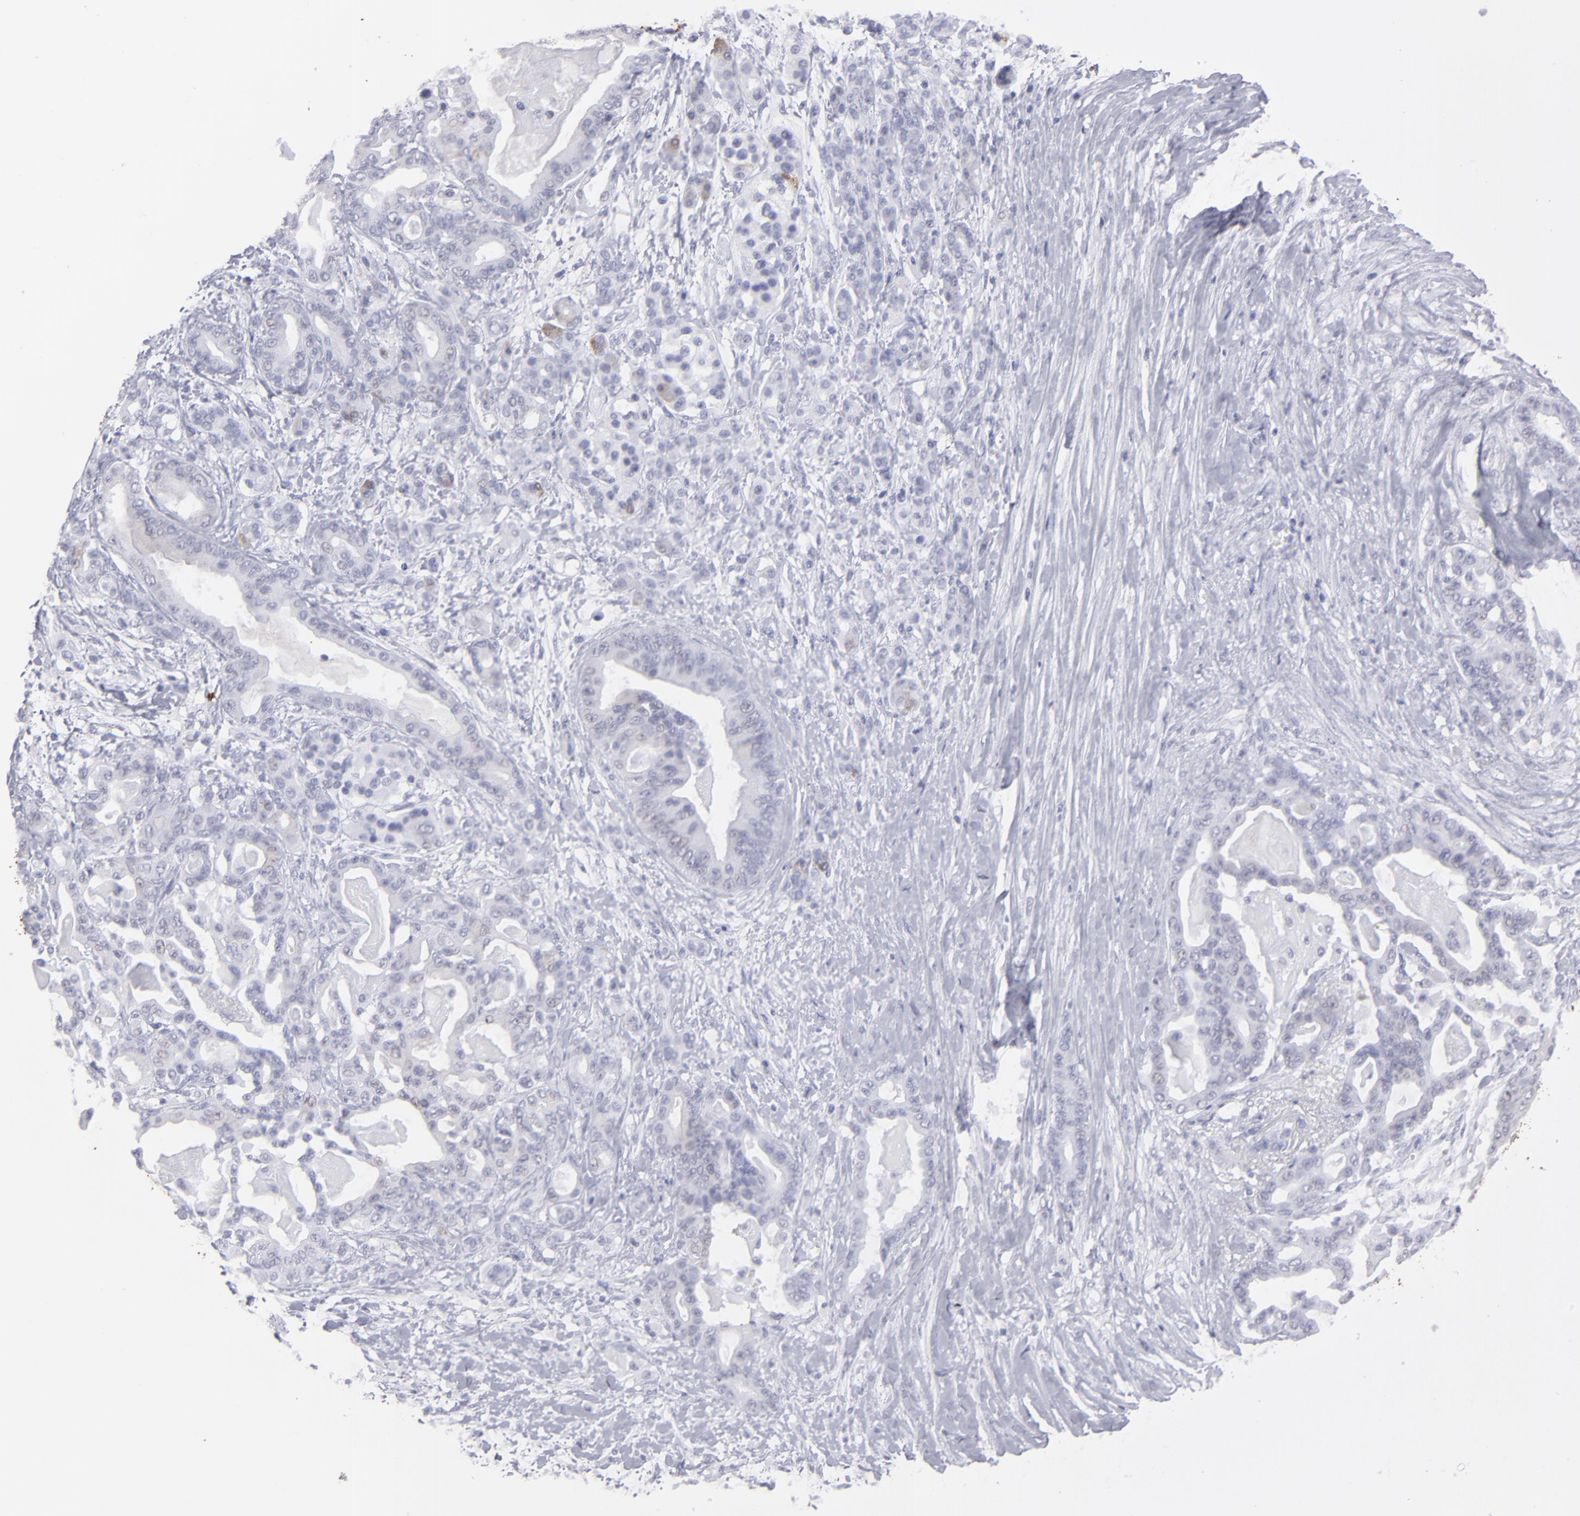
{"staining": {"intensity": "negative", "quantity": "none", "location": "none"}, "tissue": "pancreatic cancer", "cell_type": "Tumor cells", "image_type": "cancer", "snomed": [{"axis": "morphology", "description": "Adenocarcinoma, NOS"}, {"axis": "topography", "description": "Pancreas"}], "caption": "Human pancreatic cancer stained for a protein using IHC reveals no staining in tumor cells.", "gene": "ALDOB", "patient": {"sex": "male", "age": 63}}